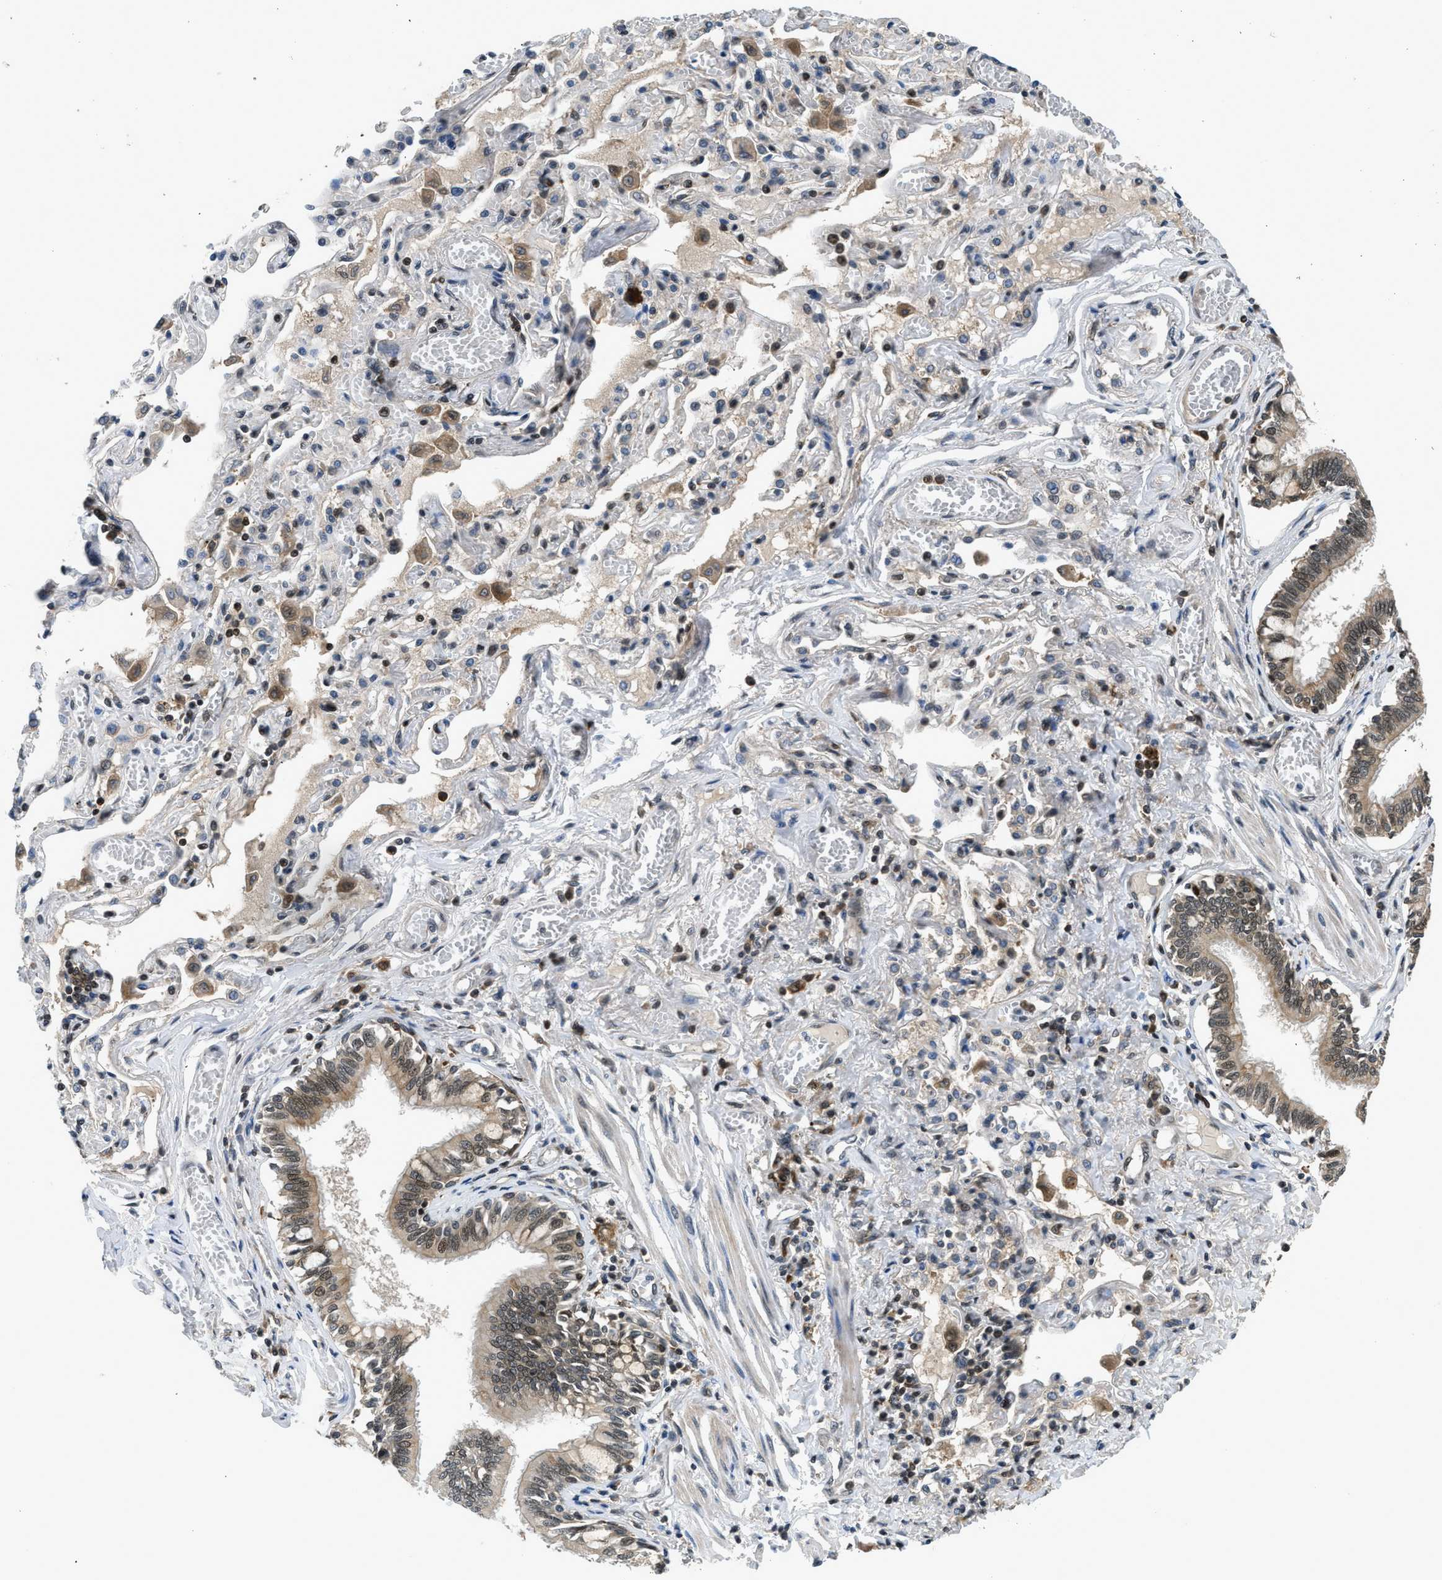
{"staining": {"intensity": "strong", "quantity": ">75%", "location": "cytoplasmic/membranous,nuclear"}, "tissue": "bronchus", "cell_type": "Respiratory epithelial cells", "image_type": "normal", "snomed": [{"axis": "morphology", "description": "Normal tissue, NOS"}, {"axis": "morphology", "description": "Inflammation, NOS"}, {"axis": "topography", "description": "Cartilage tissue"}, {"axis": "topography", "description": "Lung"}], "caption": "The immunohistochemical stain labels strong cytoplasmic/membranous,nuclear positivity in respiratory epithelial cells of benign bronchus. The staining was performed using DAB to visualize the protein expression in brown, while the nuclei were stained in blue with hematoxylin (Magnification: 20x).", "gene": "RETREG3", "patient": {"sex": "male", "age": 71}}